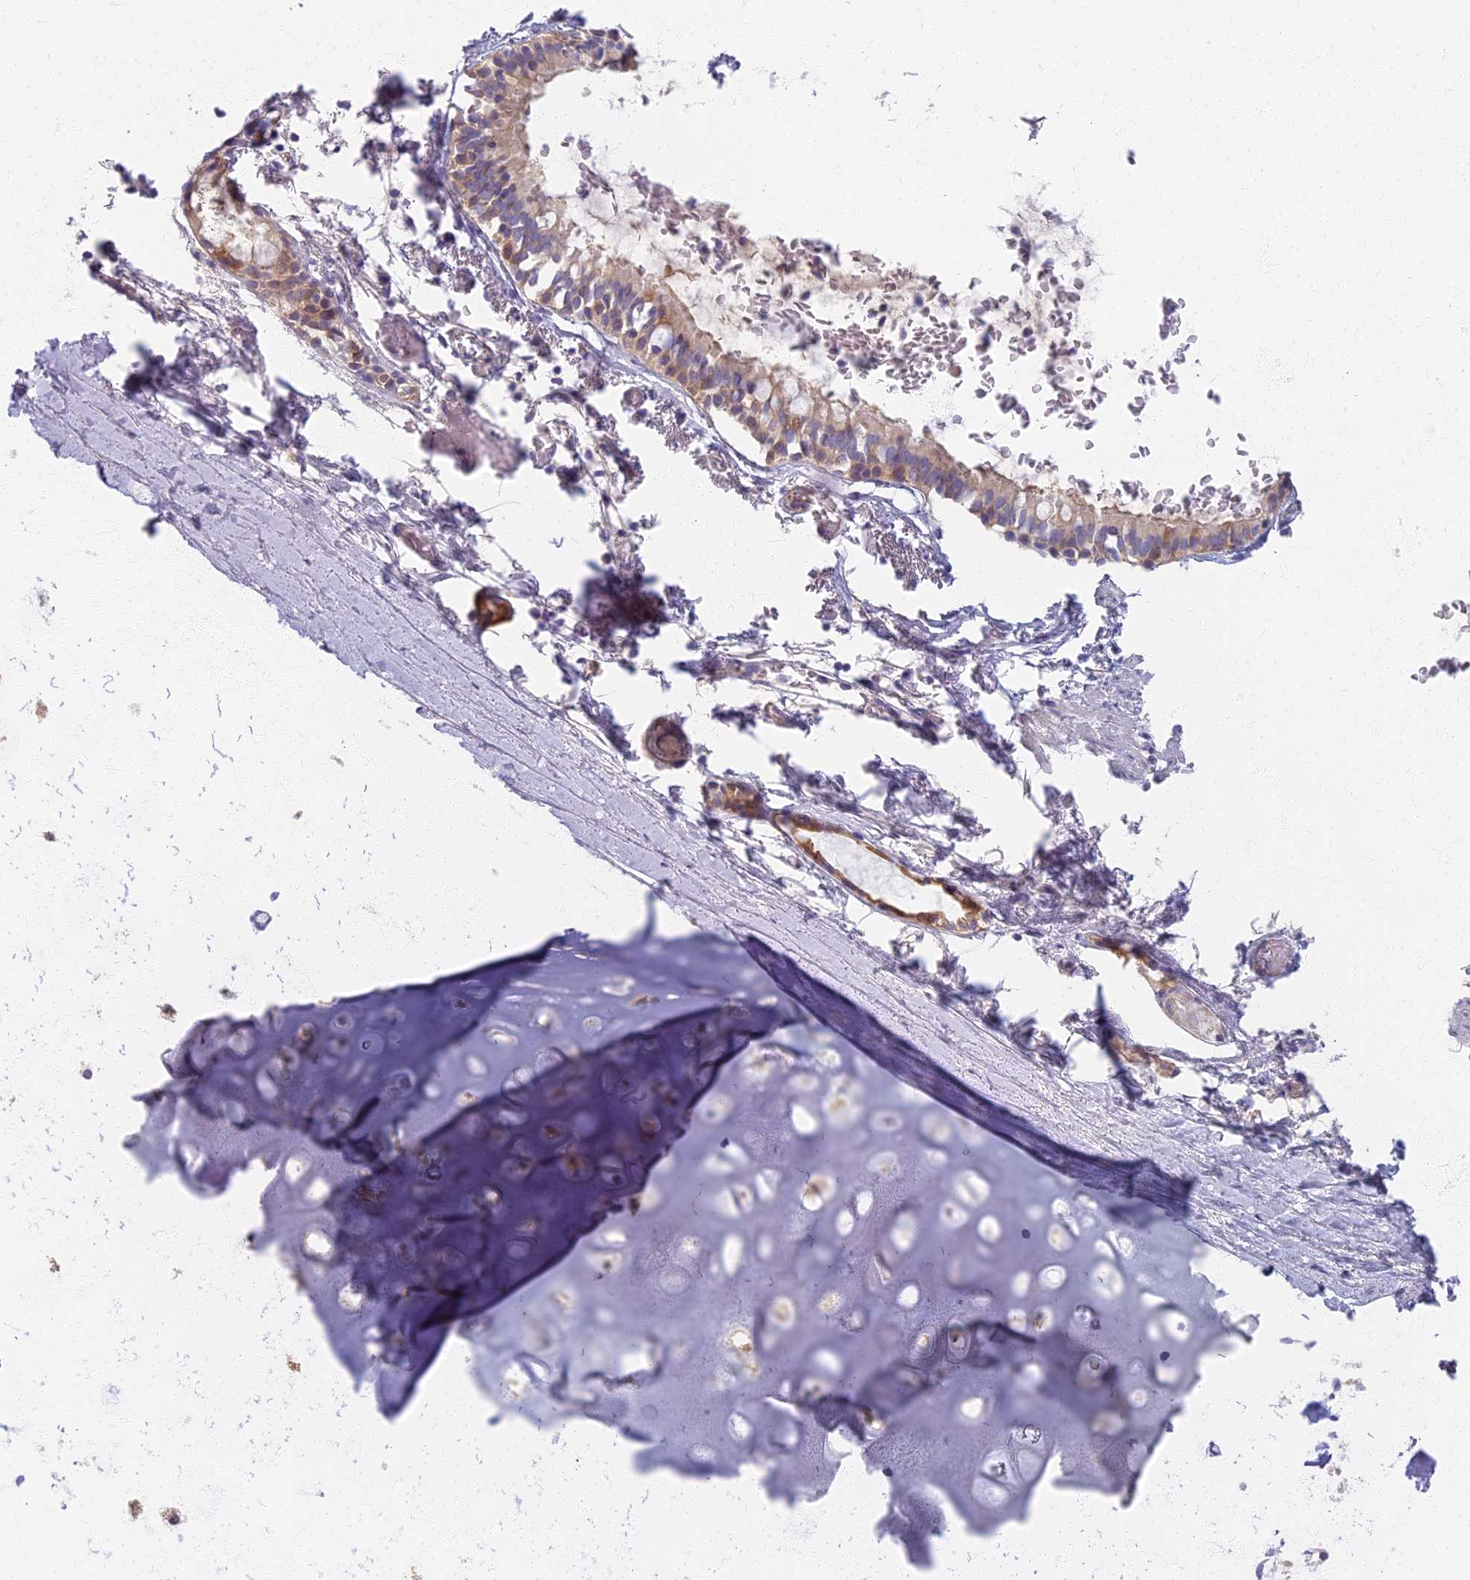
{"staining": {"intensity": "negative", "quantity": "none", "location": "none"}, "tissue": "adipose tissue", "cell_type": "Adipocytes", "image_type": "normal", "snomed": [{"axis": "morphology", "description": "Normal tissue, NOS"}, {"axis": "topography", "description": "Lymph node"}, {"axis": "topography", "description": "Bronchus"}], "caption": "Micrograph shows no significant protein staining in adipocytes of unremarkable adipose tissue. (DAB immunohistochemistry (IHC), high magnification).", "gene": "AP4E1", "patient": {"sex": "male", "age": 63}}